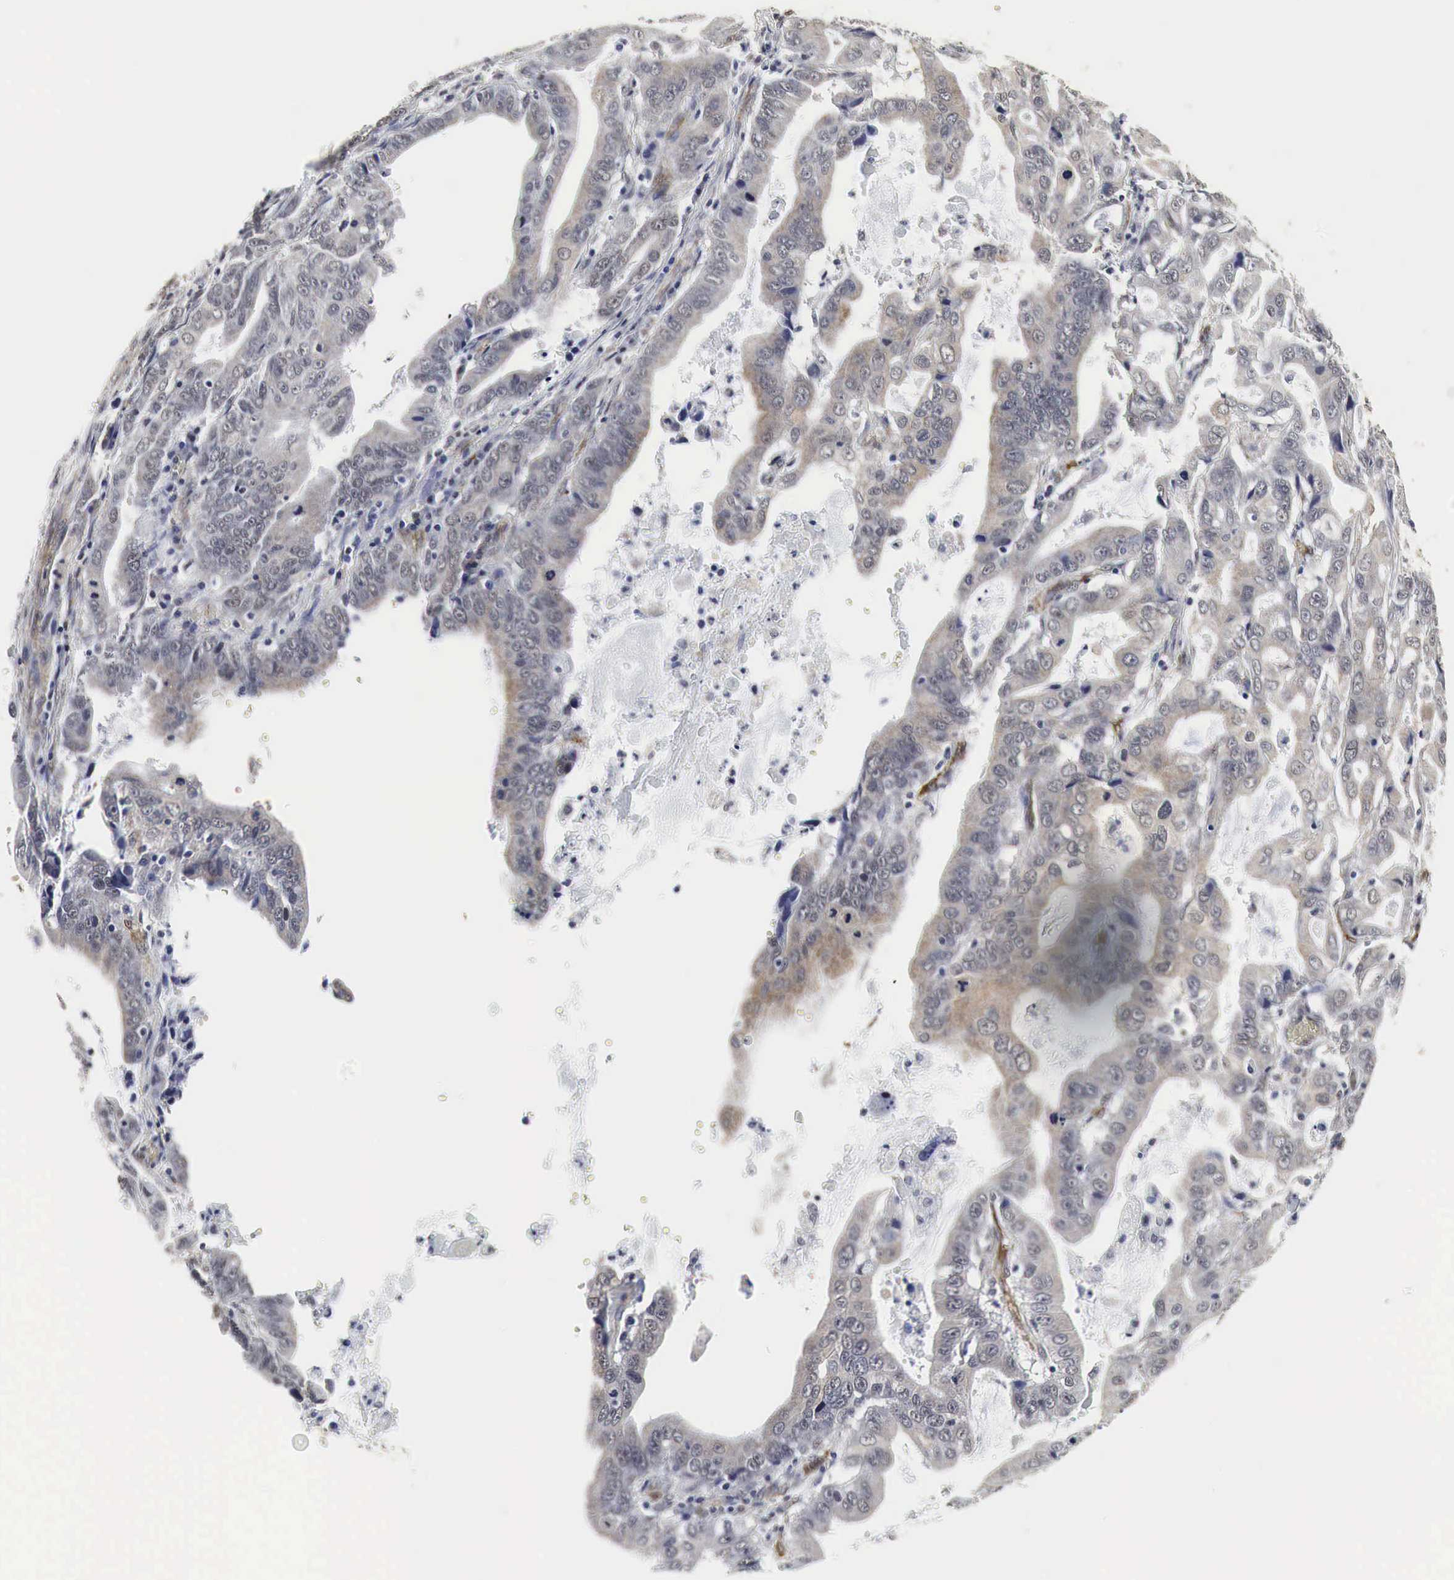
{"staining": {"intensity": "weak", "quantity": "25%-75%", "location": "cytoplasmic/membranous"}, "tissue": "stomach cancer", "cell_type": "Tumor cells", "image_type": "cancer", "snomed": [{"axis": "morphology", "description": "Adenocarcinoma, NOS"}, {"axis": "topography", "description": "Stomach, upper"}], "caption": "IHC staining of stomach cancer (adenocarcinoma), which shows low levels of weak cytoplasmic/membranous staining in about 25%-75% of tumor cells indicating weak cytoplasmic/membranous protein positivity. The staining was performed using DAB (brown) for protein detection and nuclei were counterstained in hematoxylin (blue).", "gene": "SPIN1", "patient": {"sex": "male", "age": 63}}